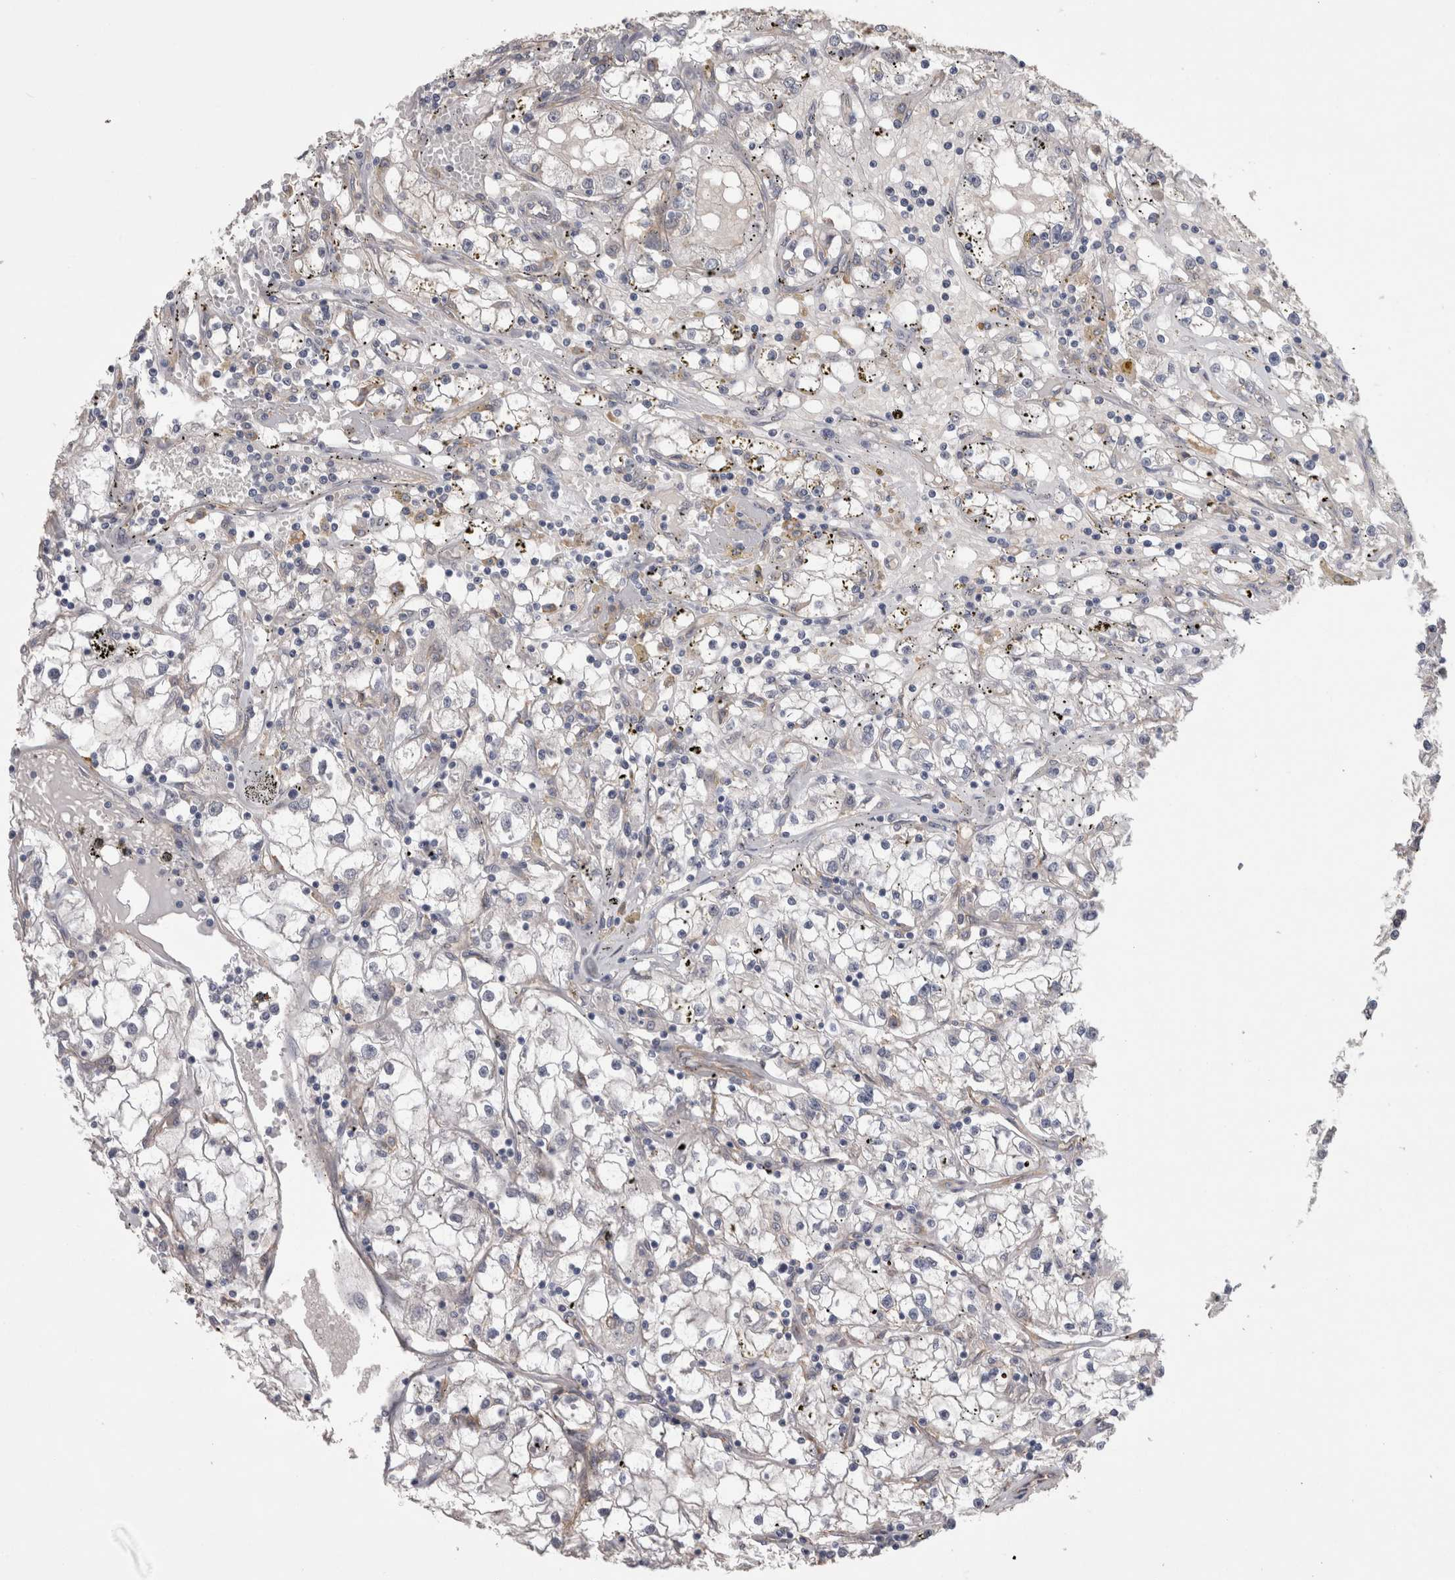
{"staining": {"intensity": "negative", "quantity": "none", "location": "none"}, "tissue": "renal cancer", "cell_type": "Tumor cells", "image_type": "cancer", "snomed": [{"axis": "morphology", "description": "Adenocarcinoma, NOS"}, {"axis": "topography", "description": "Kidney"}], "caption": "DAB immunohistochemical staining of human adenocarcinoma (renal) exhibits no significant staining in tumor cells.", "gene": "NECTIN2", "patient": {"sex": "male", "age": 56}}